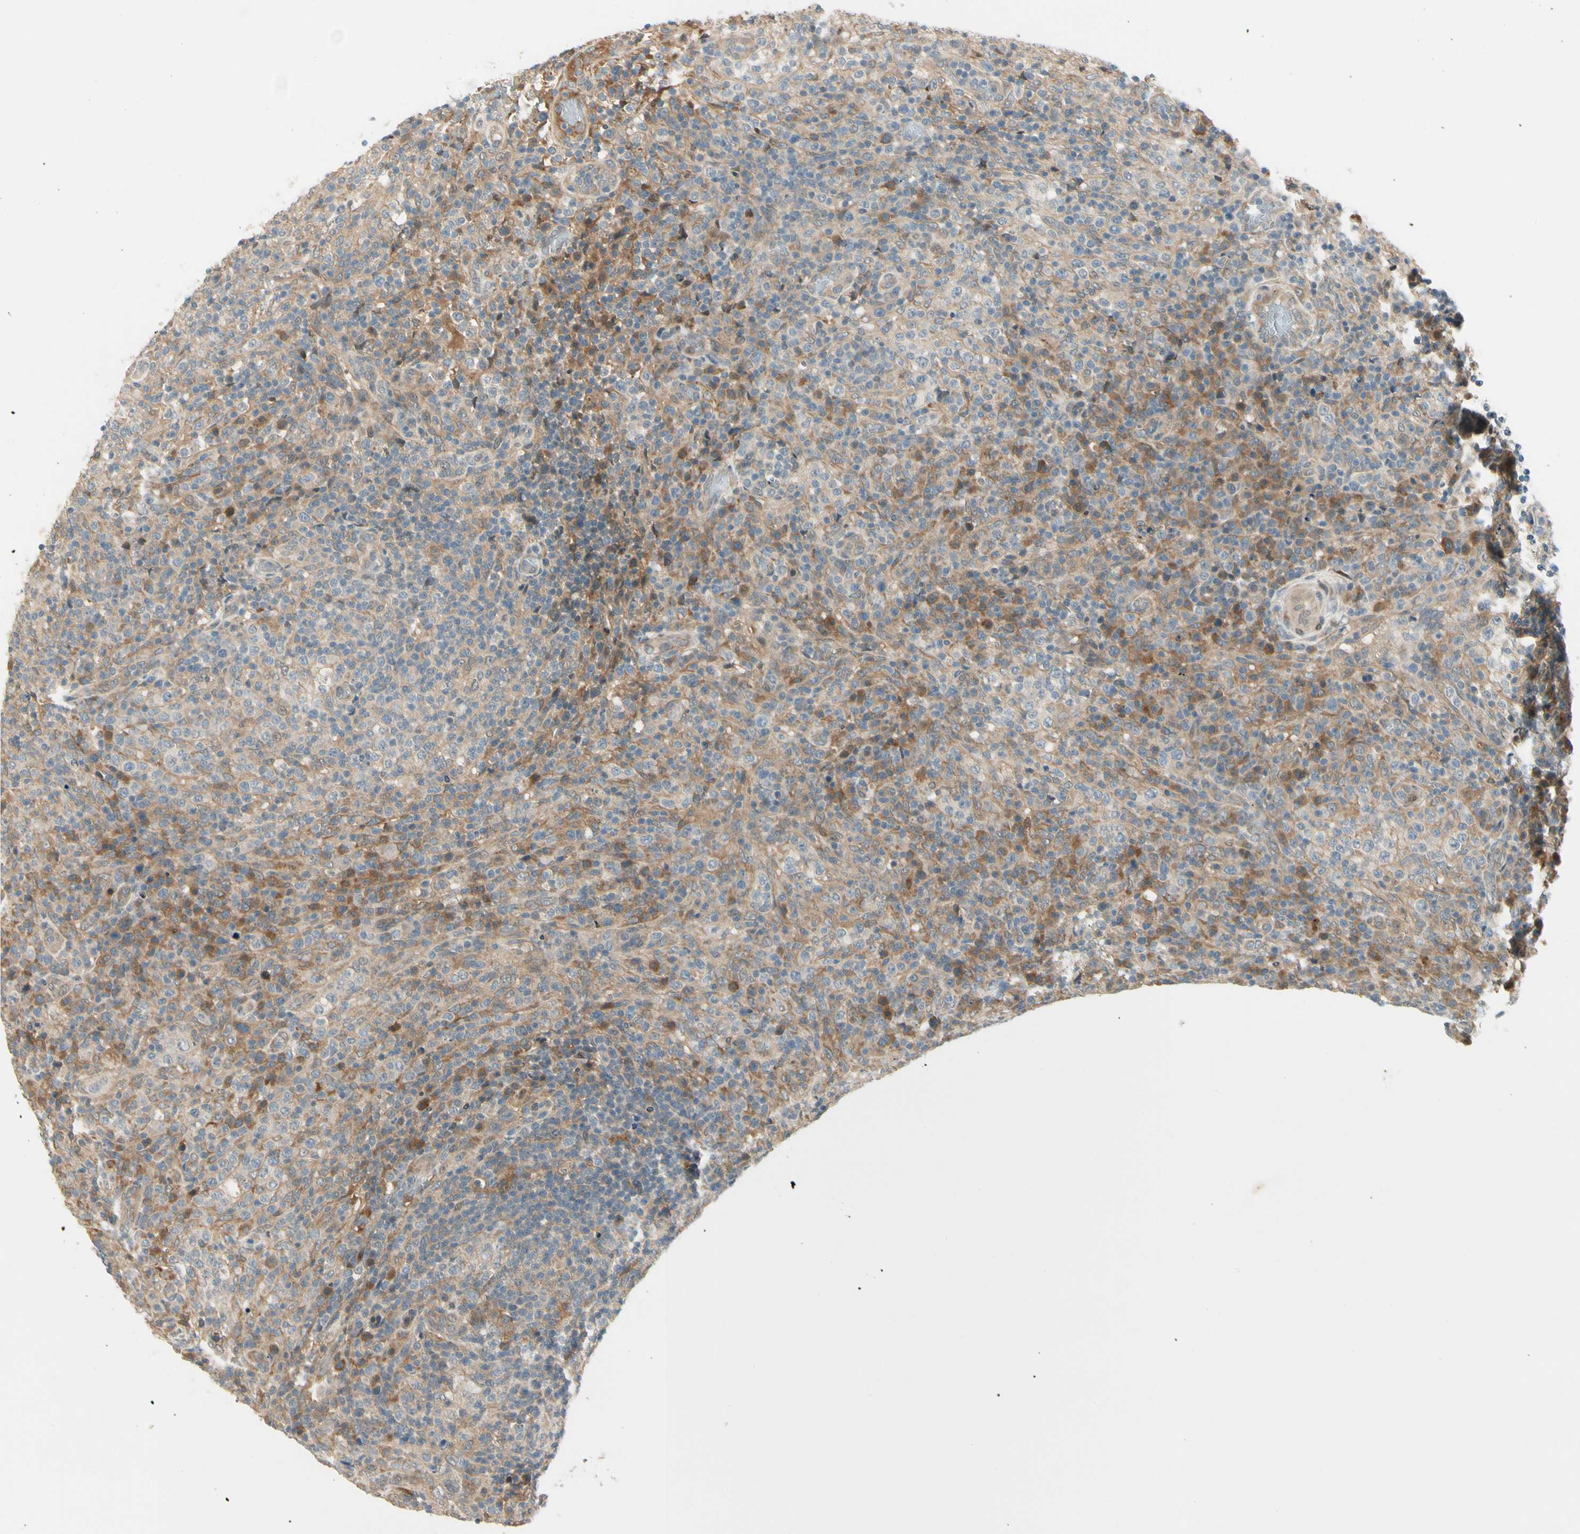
{"staining": {"intensity": "moderate", "quantity": "<25%", "location": "cytoplasmic/membranous"}, "tissue": "lymphoma", "cell_type": "Tumor cells", "image_type": "cancer", "snomed": [{"axis": "morphology", "description": "Malignant lymphoma, non-Hodgkin's type, High grade"}, {"axis": "topography", "description": "Lymph node"}], "caption": "Human high-grade malignant lymphoma, non-Hodgkin's type stained with a protein marker shows moderate staining in tumor cells.", "gene": "EPHB3", "patient": {"sex": "female", "age": 76}}